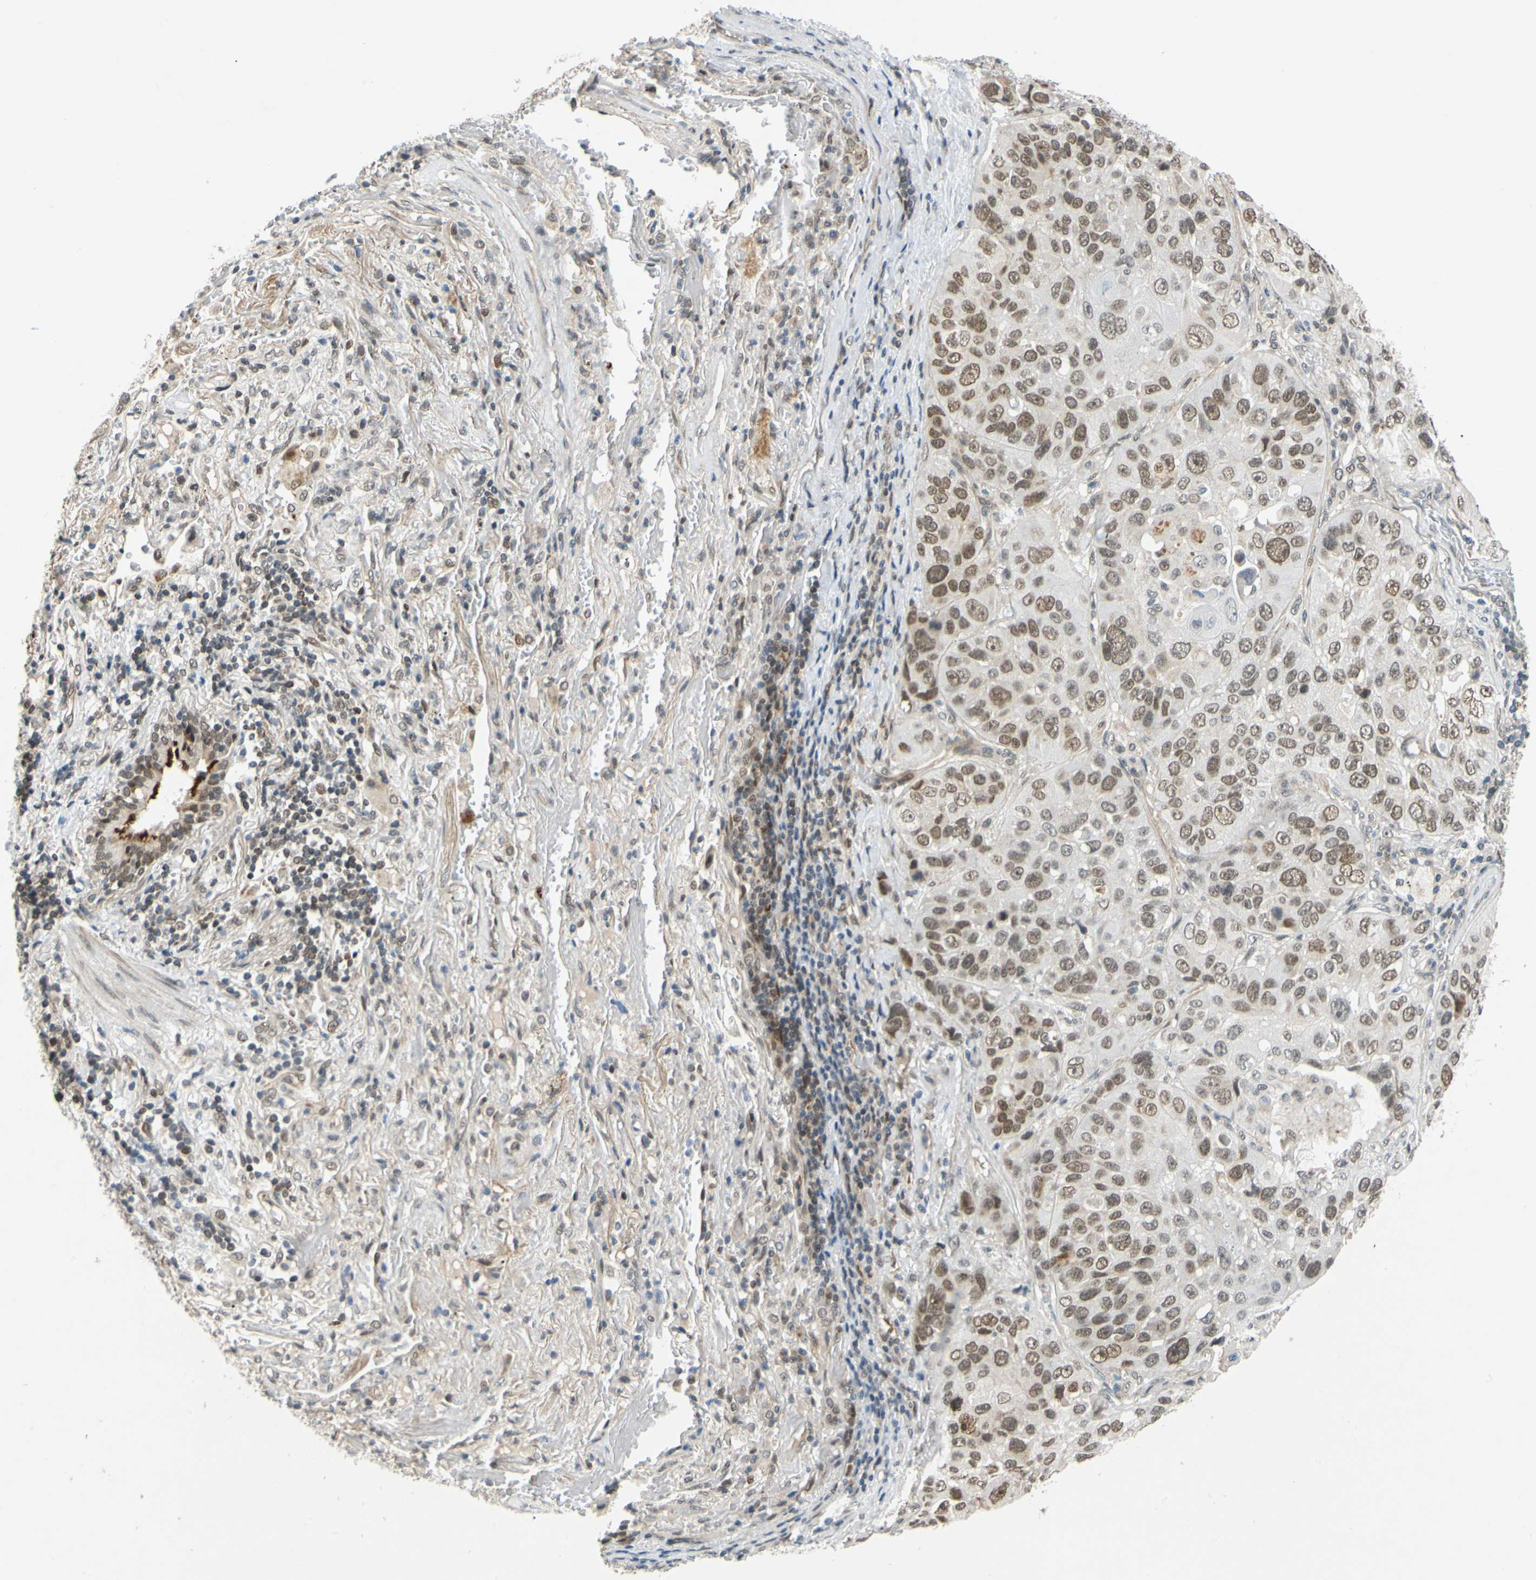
{"staining": {"intensity": "moderate", "quantity": ">75%", "location": "nuclear"}, "tissue": "lung cancer", "cell_type": "Tumor cells", "image_type": "cancer", "snomed": [{"axis": "morphology", "description": "Squamous cell carcinoma, NOS"}, {"axis": "topography", "description": "Lung"}], "caption": "DAB immunohistochemical staining of lung squamous cell carcinoma reveals moderate nuclear protein positivity in approximately >75% of tumor cells.", "gene": "POGZ", "patient": {"sex": "male", "age": 57}}